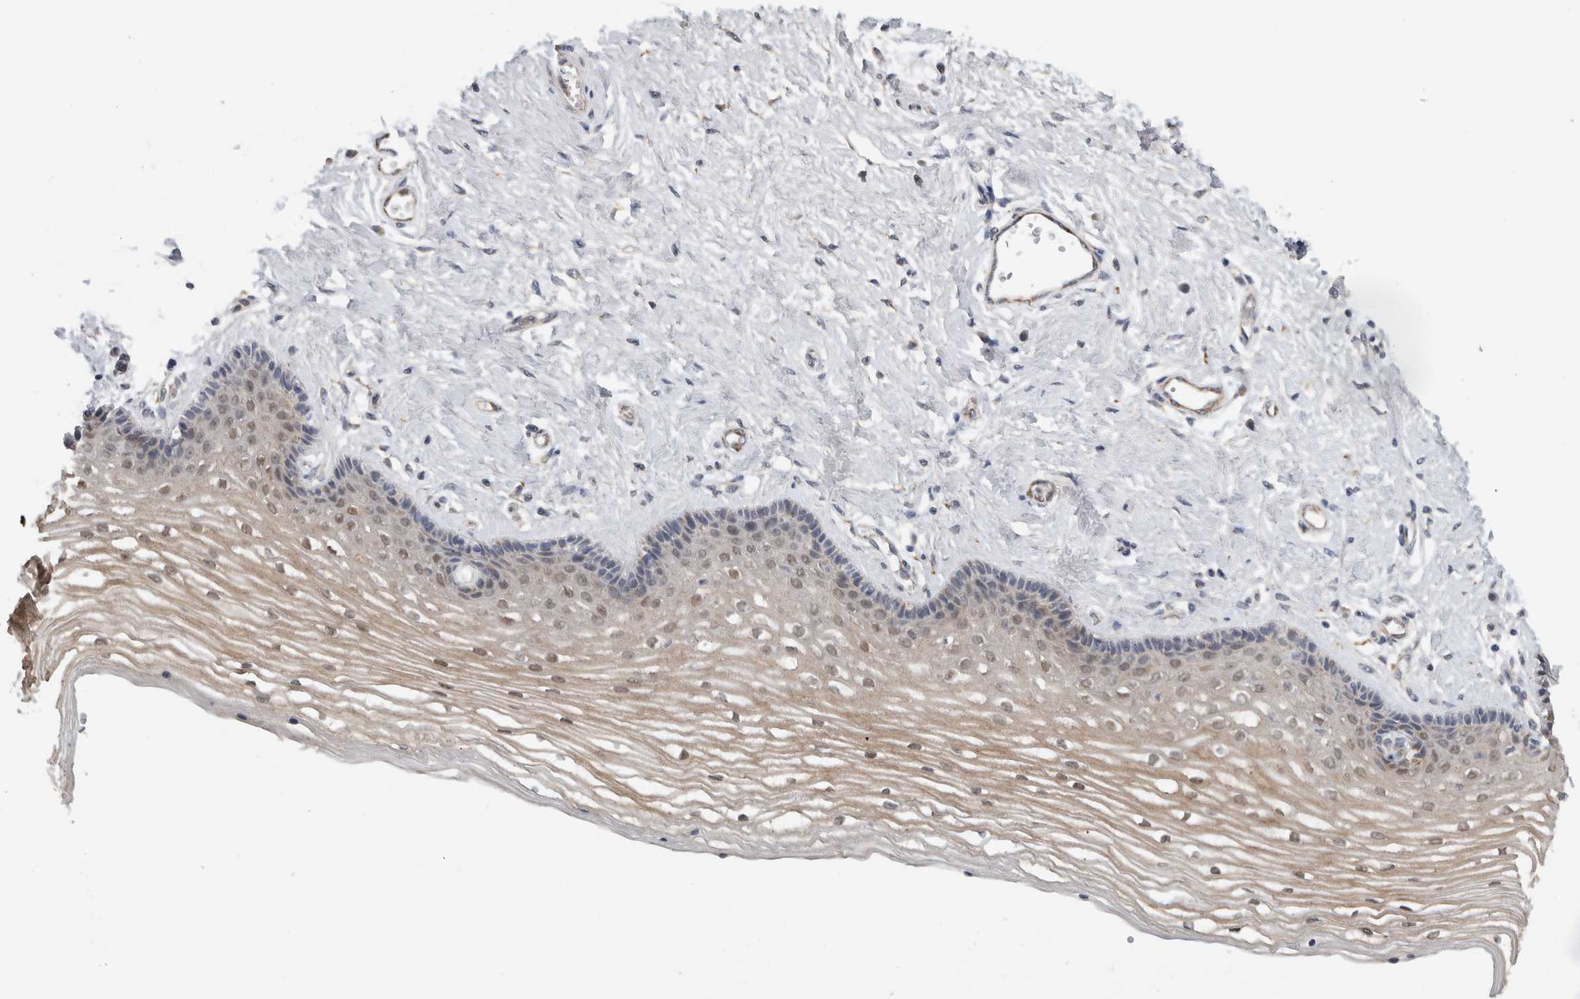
{"staining": {"intensity": "weak", "quantity": "25%-75%", "location": "cytoplasmic/membranous,nuclear"}, "tissue": "vagina", "cell_type": "Squamous epithelial cells", "image_type": "normal", "snomed": [{"axis": "morphology", "description": "Normal tissue, NOS"}, {"axis": "topography", "description": "Vagina"}], "caption": "IHC of benign vagina reveals low levels of weak cytoplasmic/membranous,nuclear positivity in approximately 25%-75% of squamous epithelial cells.", "gene": "DYRK2", "patient": {"sex": "female", "age": 46}}